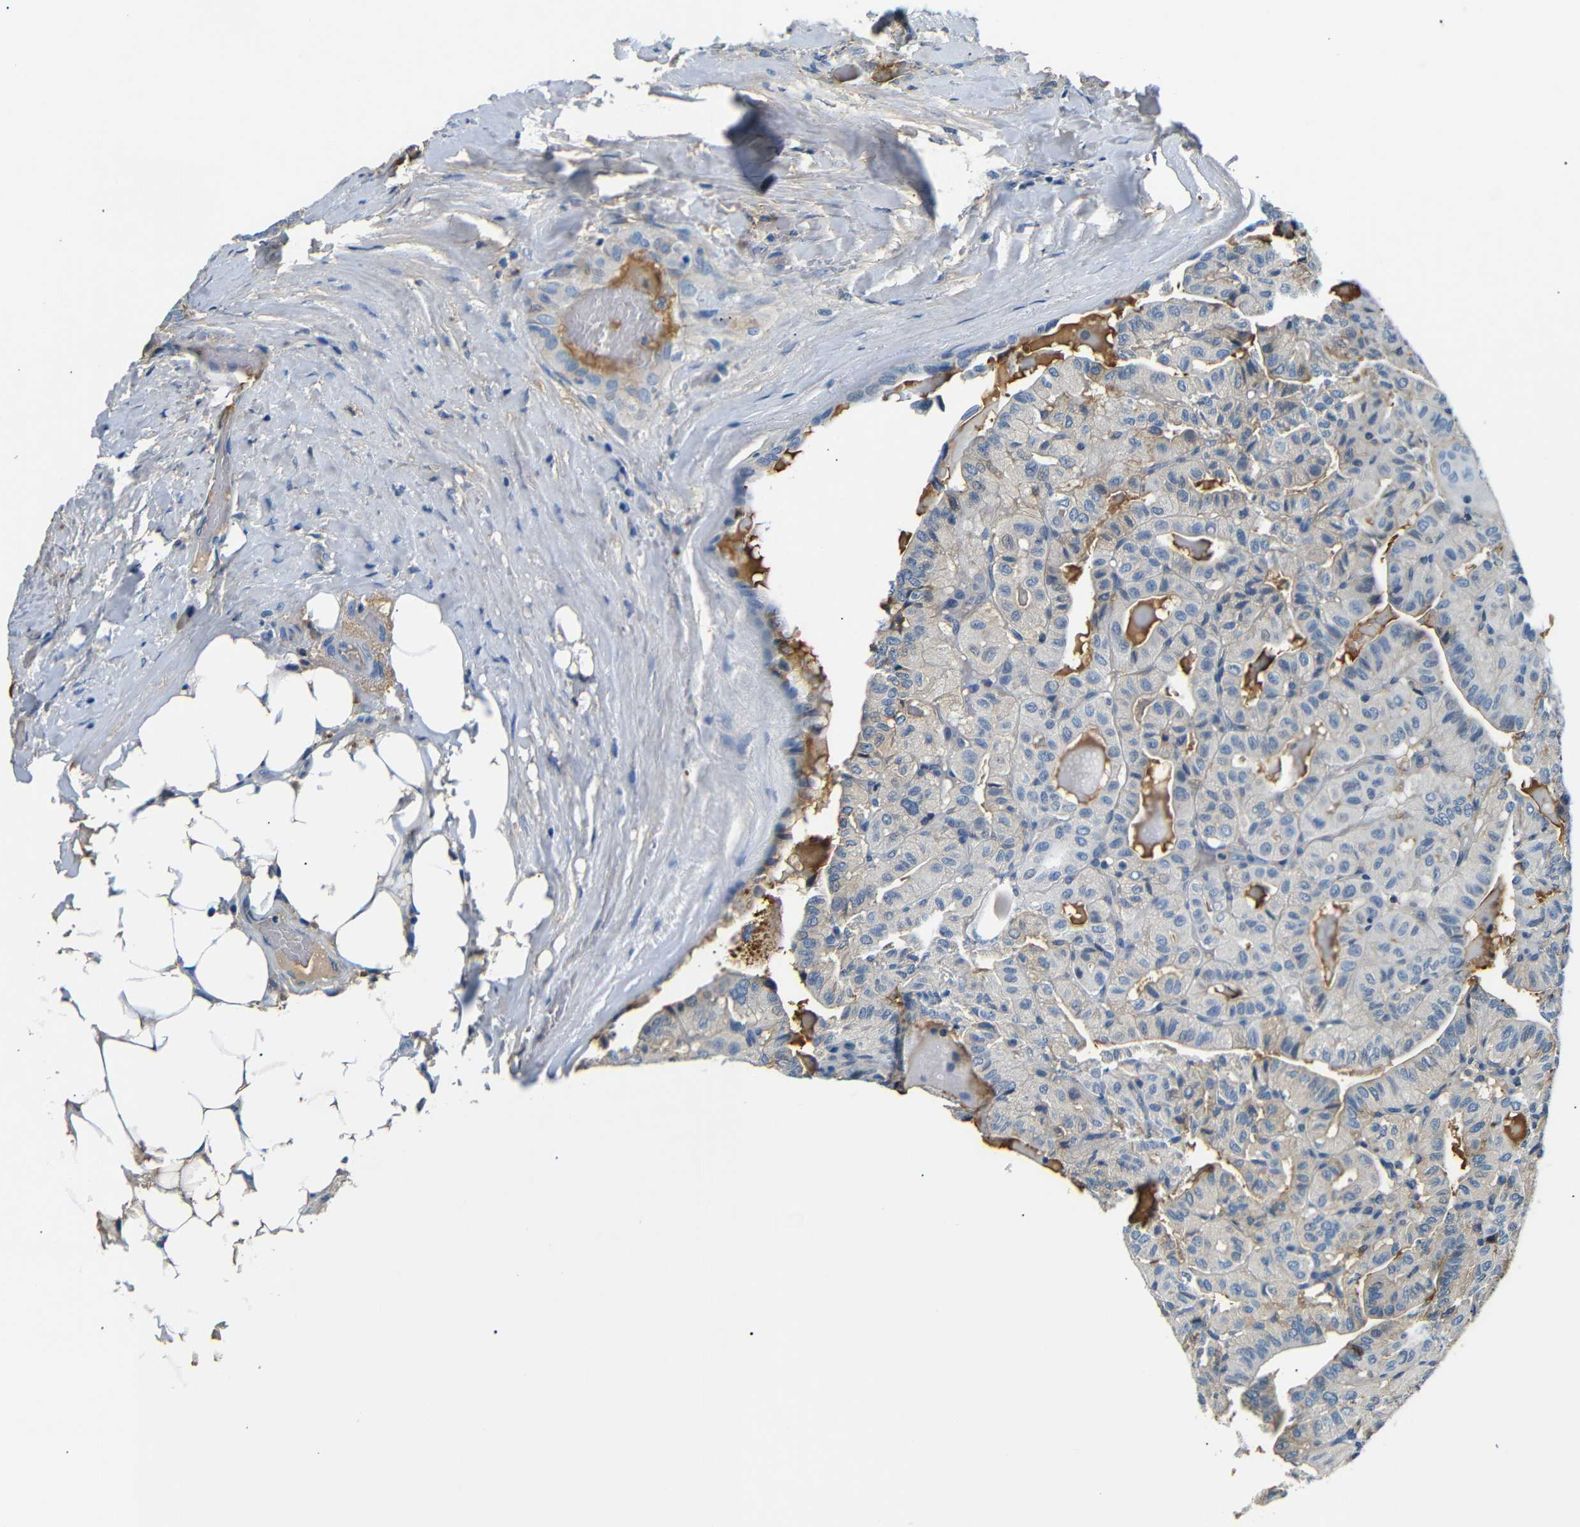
{"staining": {"intensity": "weak", "quantity": "<25%", "location": "cytoplasmic/membranous"}, "tissue": "thyroid cancer", "cell_type": "Tumor cells", "image_type": "cancer", "snomed": [{"axis": "morphology", "description": "Papillary adenocarcinoma, NOS"}, {"axis": "topography", "description": "Thyroid gland"}], "caption": "DAB (3,3'-diaminobenzidine) immunohistochemical staining of papillary adenocarcinoma (thyroid) exhibits no significant expression in tumor cells.", "gene": "LHCGR", "patient": {"sex": "male", "age": 77}}